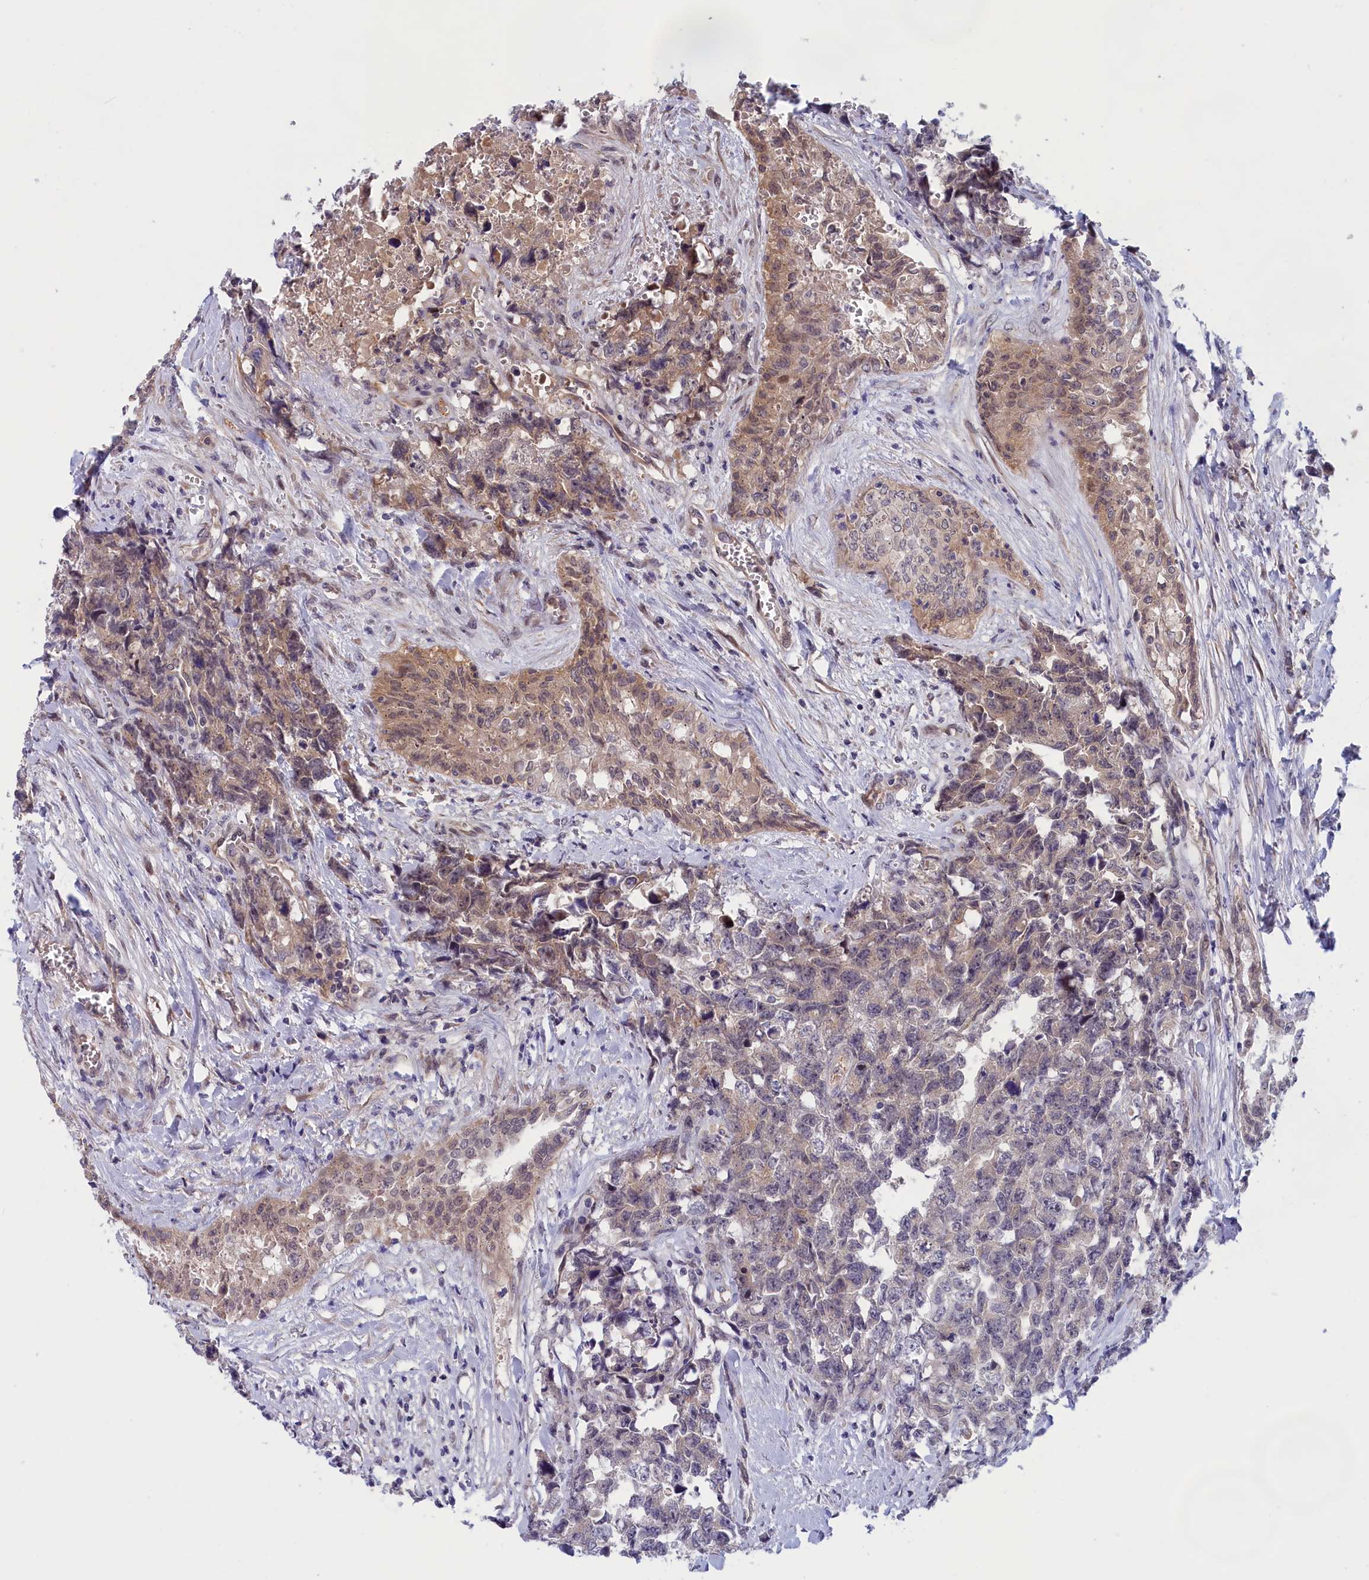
{"staining": {"intensity": "weak", "quantity": "25%-75%", "location": "cytoplasmic/membranous,nuclear"}, "tissue": "testis cancer", "cell_type": "Tumor cells", "image_type": "cancer", "snomed": [{"axis": "morphology", "description": "Carcinoma, Embryonal, NOS"}, {"axis": "topography", "description": "Testis"}], "caption": "An image of human testis cancer (embryonal carcinoma) stained for a protein displays weak cytoplasmic/membranous and nuclear brown staining in tumor cells.", "gene": "IGFALS", "patient": {"sex": "male", "age": 31}}